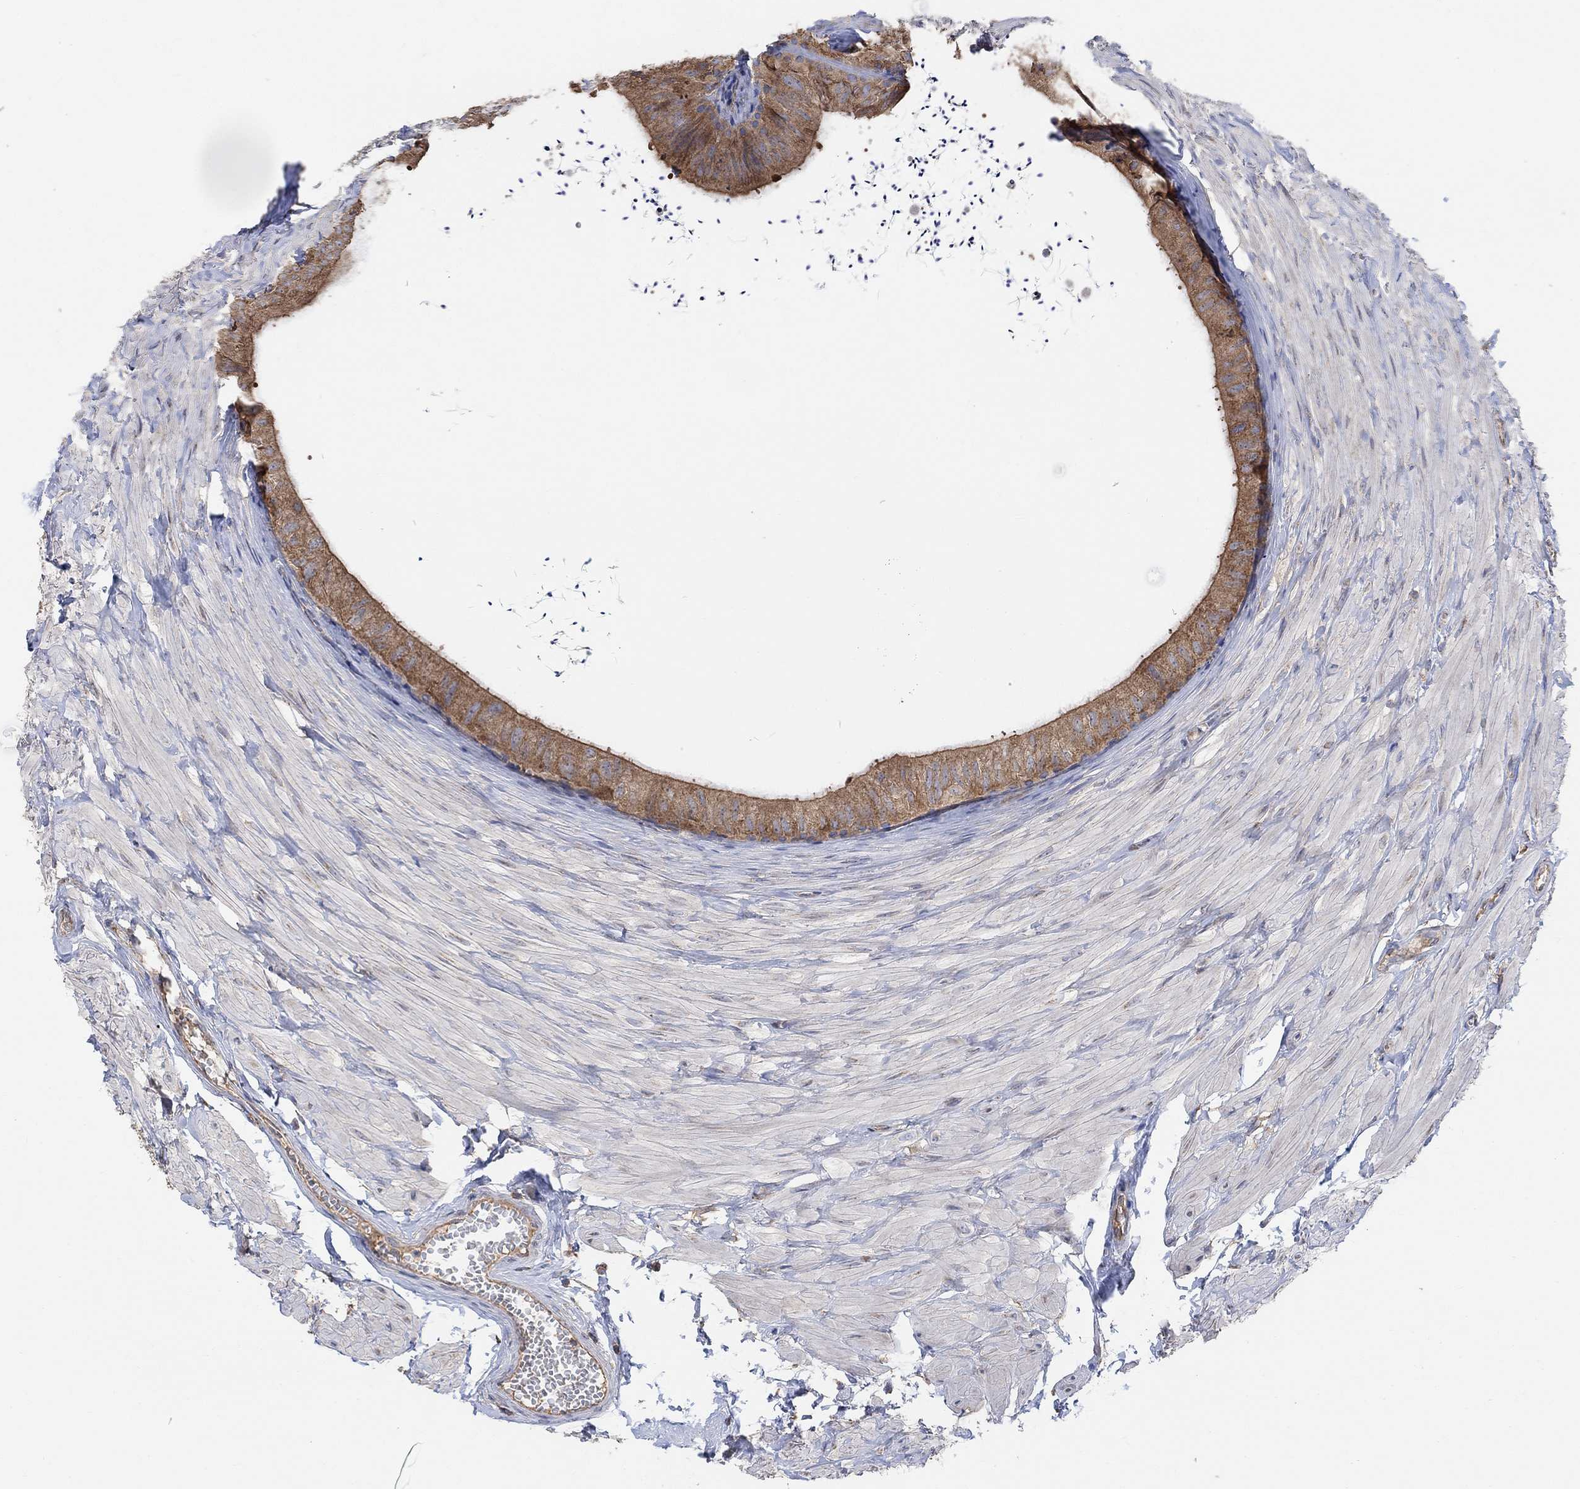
{"staining": {"intensity": "moderate", "quantity": ">75%", "location": "cytoplasmic/membranous"}, "tissue": "epididymis", "cell_type": "Glandular cells", "image_type": "normal", "snomed": [{"axis": "morphology", "description": "Normal tissue, NOS"}, {"axis": "topography", "description": "Epididymis"}], "caption": "Immunohistochemical staining of normal human epididymis exhibits medium levels of moderate cytoplasmic/membranous expression in approximately >75% of glandular cells.", "gene": "BLOC1S3", "patient": {"sex": "male", "age": 32}}